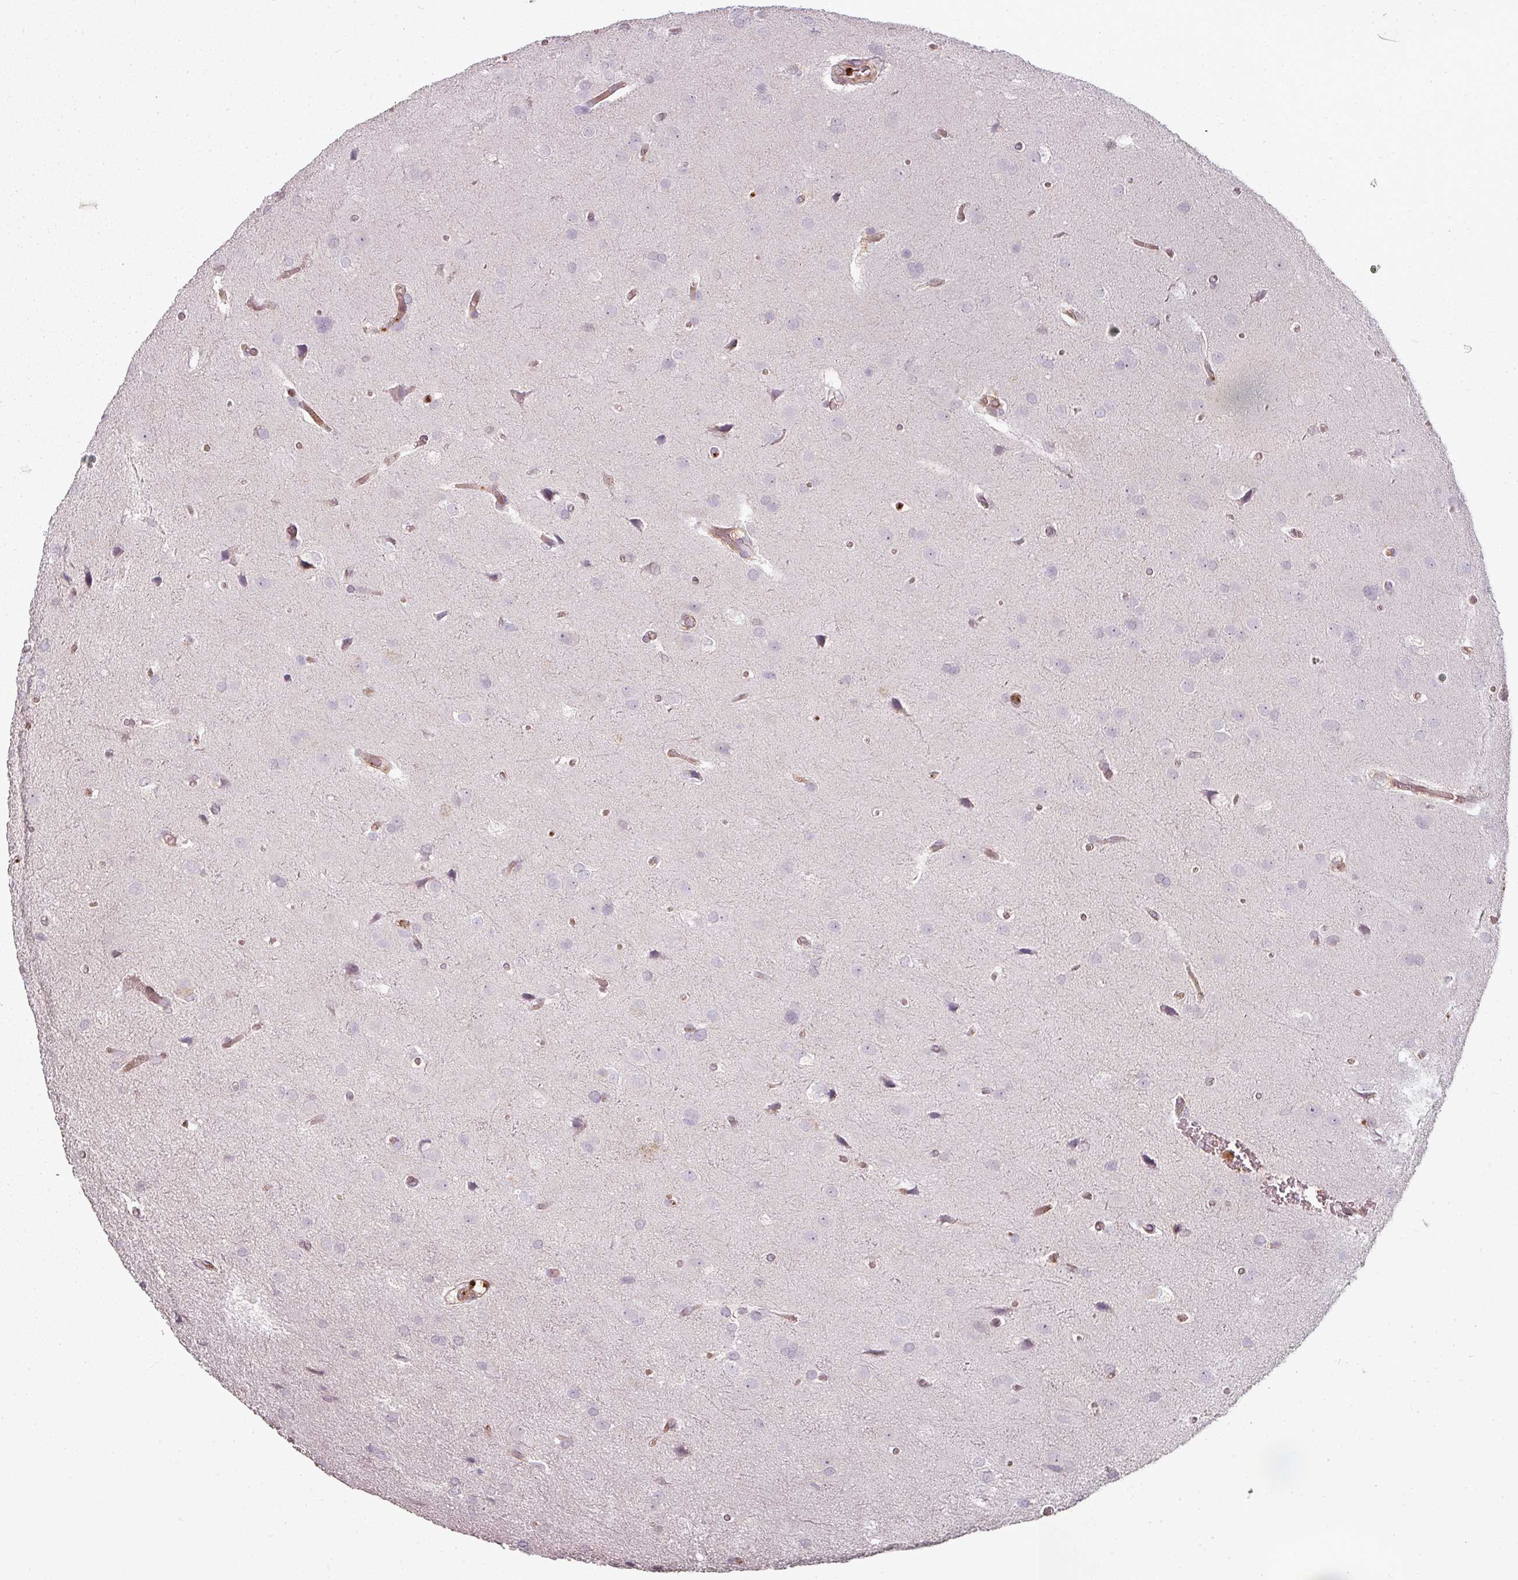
{"staining": {"intensity": "negative", "quantity": "none", "location": "none"}, "tissue": "glioma", "cell_type": "Tumor cells", "image_type": "cancer", "snomed": [{"axis": "morphology", "description": "Glioma, malignant, Low grade"}, {"axis": "topography", "description": "Brain"}], "caption": "The IHC image has no significant expression in tumor cells of glioma tissue.", "gene": "CLIC1", "patient": {"sex": "female", "age": 32}}